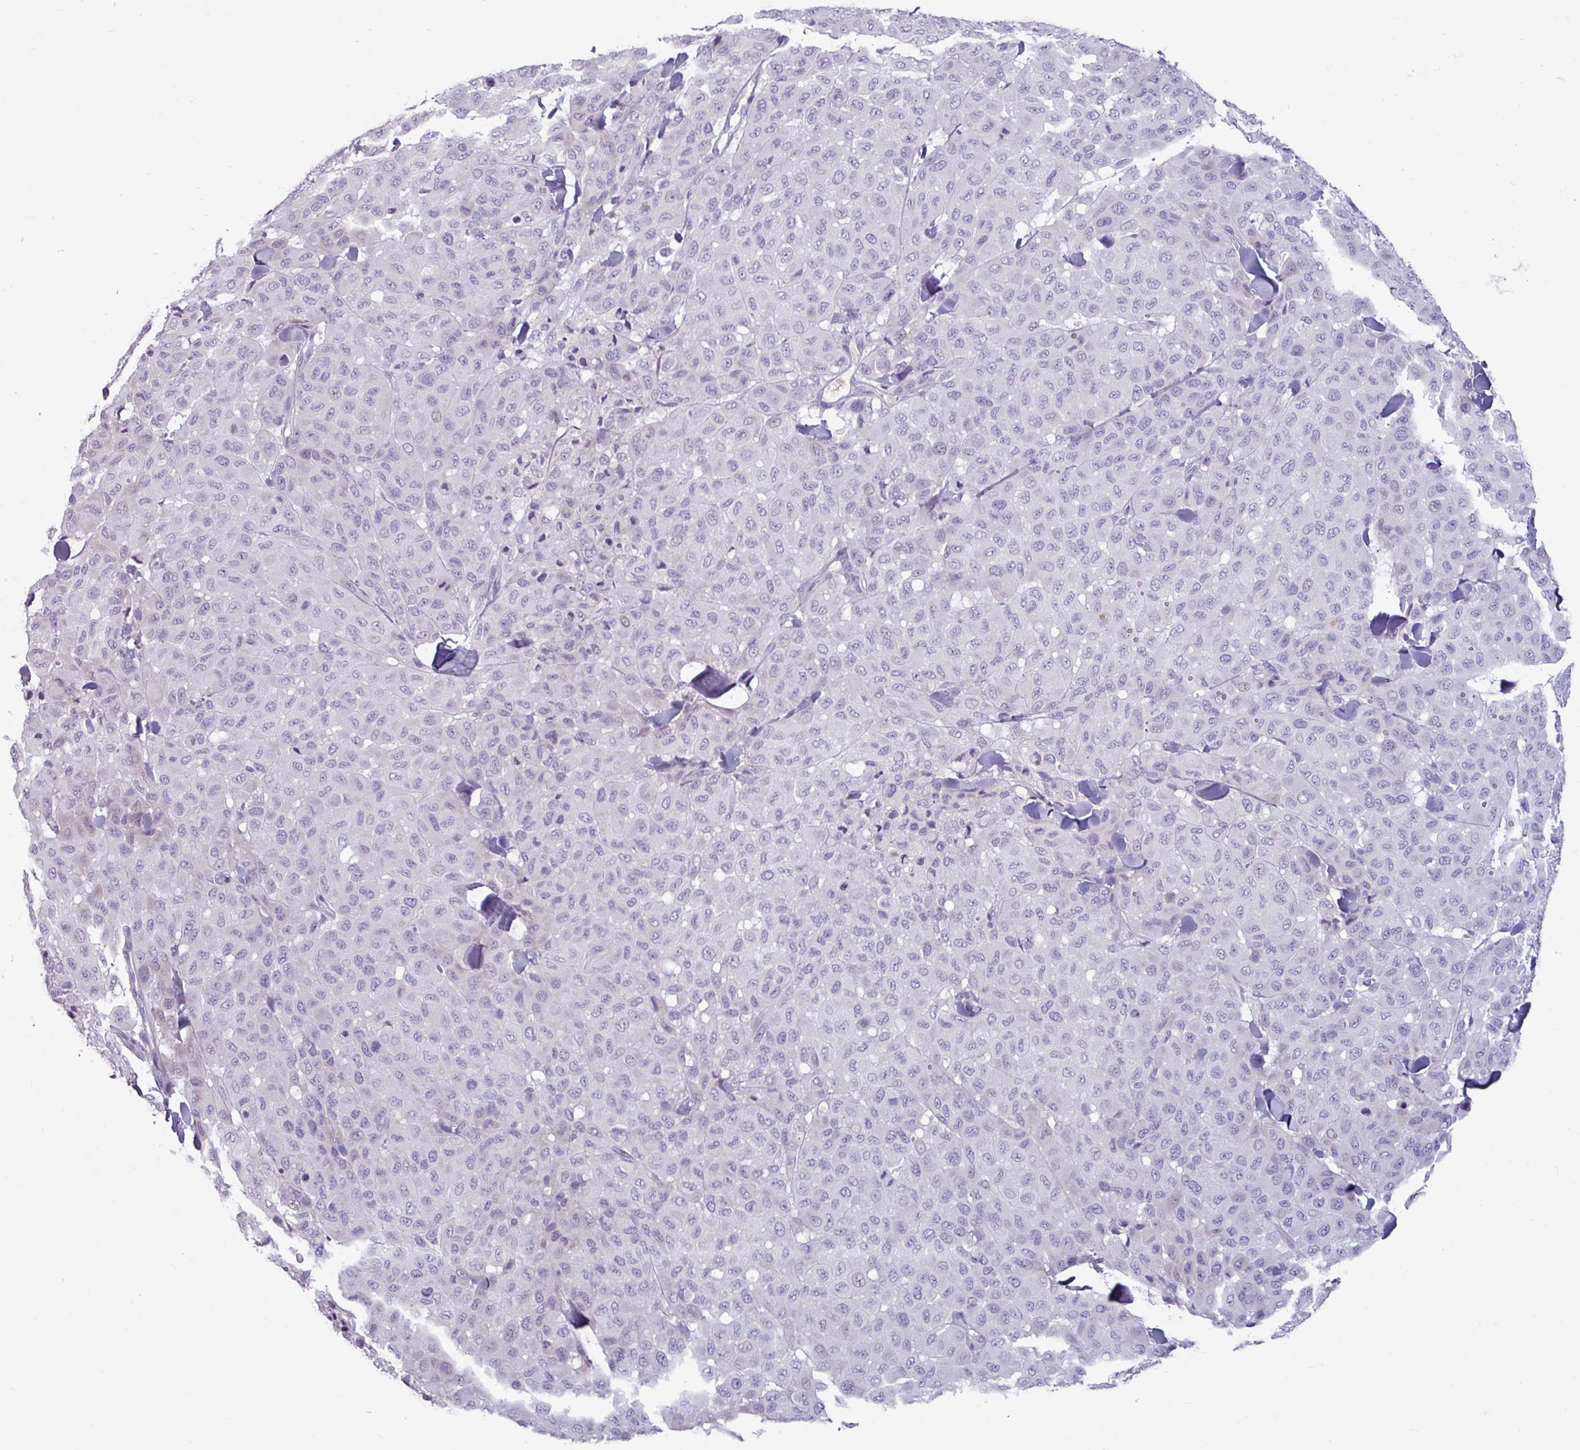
{"staining": {"intensity": "negative", "quantity": "none", "location": "none"}, "tissue": "melanoma", "cell_type": "Tumor cells", "image_type": "cancer", "snomed": [{"axis": "morphology", "description": "Malignant melanoma, Metastatic site"}, {"axis": "topography", "description": "Skin"}], "caption": "DAB immunohistochemical staining of human malignant melanoma (metastatic site) exhibits no significant positivity in tumor cells.", "gene": "CLCA1", "patient": {"sex": "female", "age": 81}}